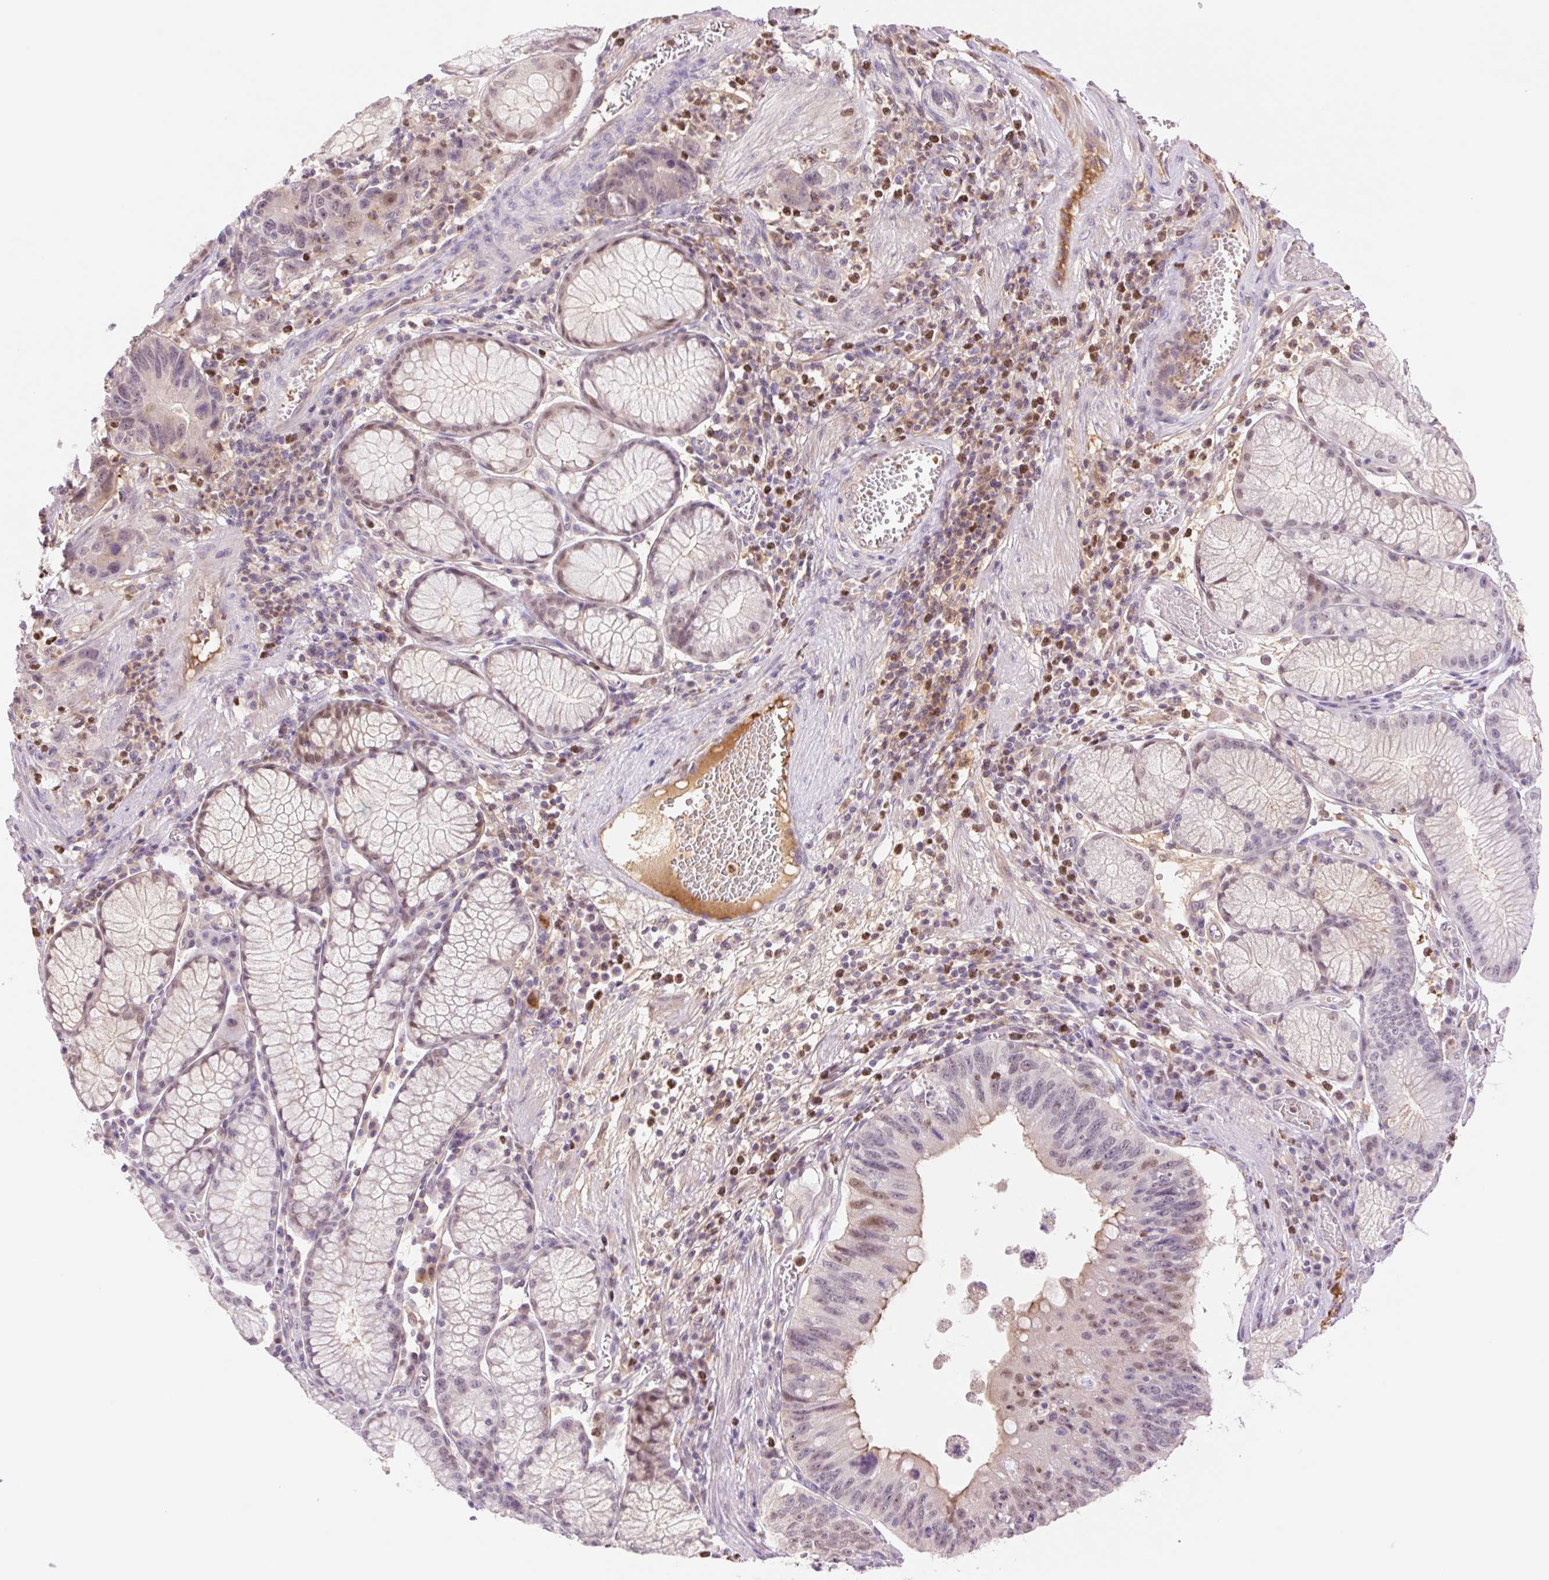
{"staining": {"intensity": "moderate", "quantity": "<25%", "location": "nuclear"}, "tissue": "stomach cancer", "cell_type": "Tumor cells", "image_type": "cancer", "snomed": [{"axis": "morphology", "description": "Adenocarcinoma, NOS"}, {"axis": "topography", "description": "Stomach"}], "caption": "Brown immunohistochemical staining in stomach cancer shows moderate nuclear expression in approximately <25% of tumor cells. (Brightfield microscopy of DAB IHC at high magnification).", "gene": "HEBP1", "patient": {"sex": "male", "age": 59}}